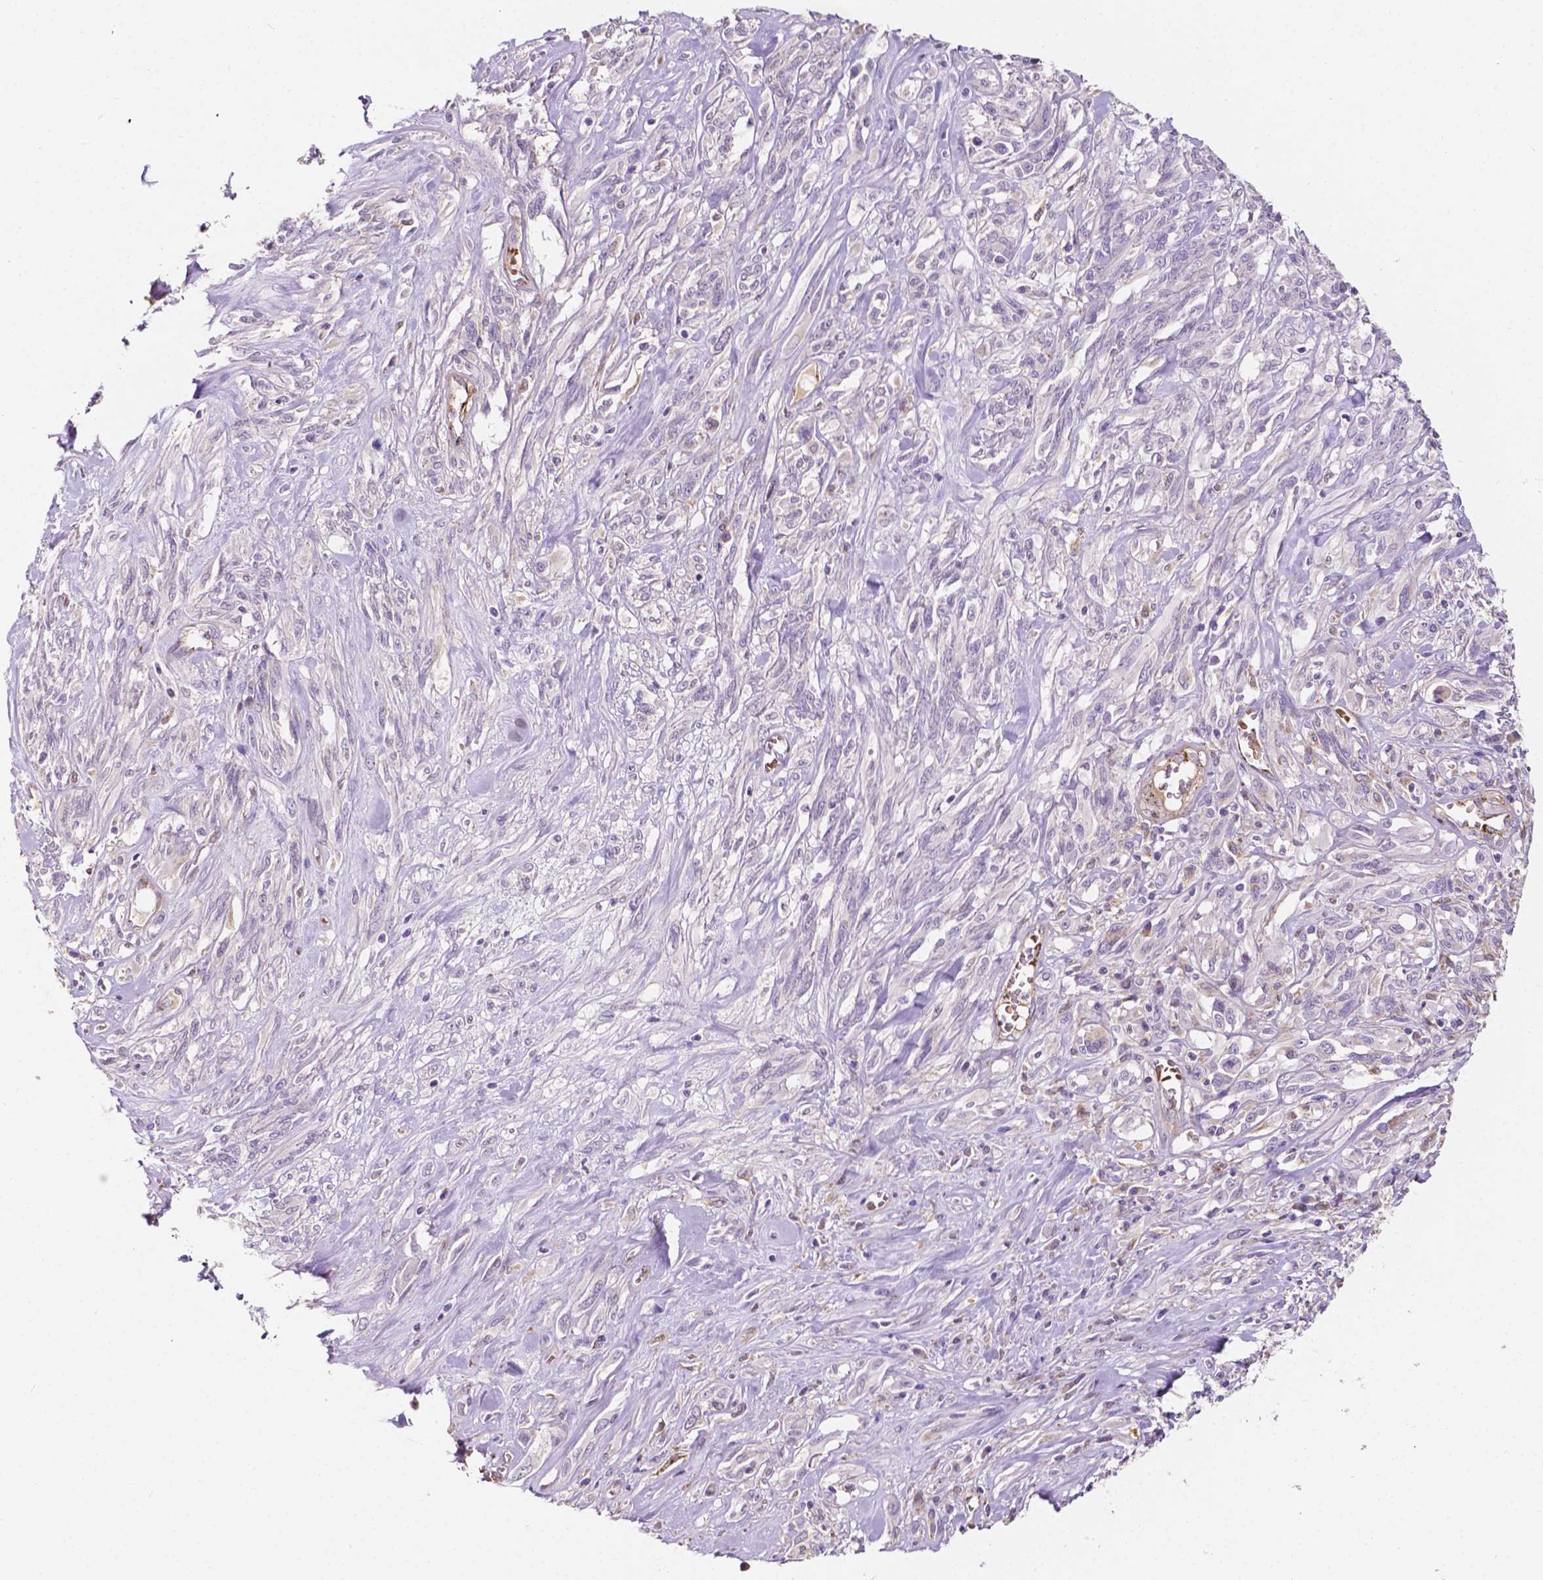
{"staining": {"intensity": "negative", "quantity": "none", "location": "none"}, "tissue": "melanoma", "cell_type": "Tumor cells", "image_type": "cancer", "snomed": [{"axis": "morphology", "description": "Malignant melanoma, NOS"}, {"axis": "topography", "description": "Skin"}], "caption": "Tumor cells show no significant expression in malignant melanoma.", "gene": "SLC22A4", "patient": {"sex": "female", "age": 91}}